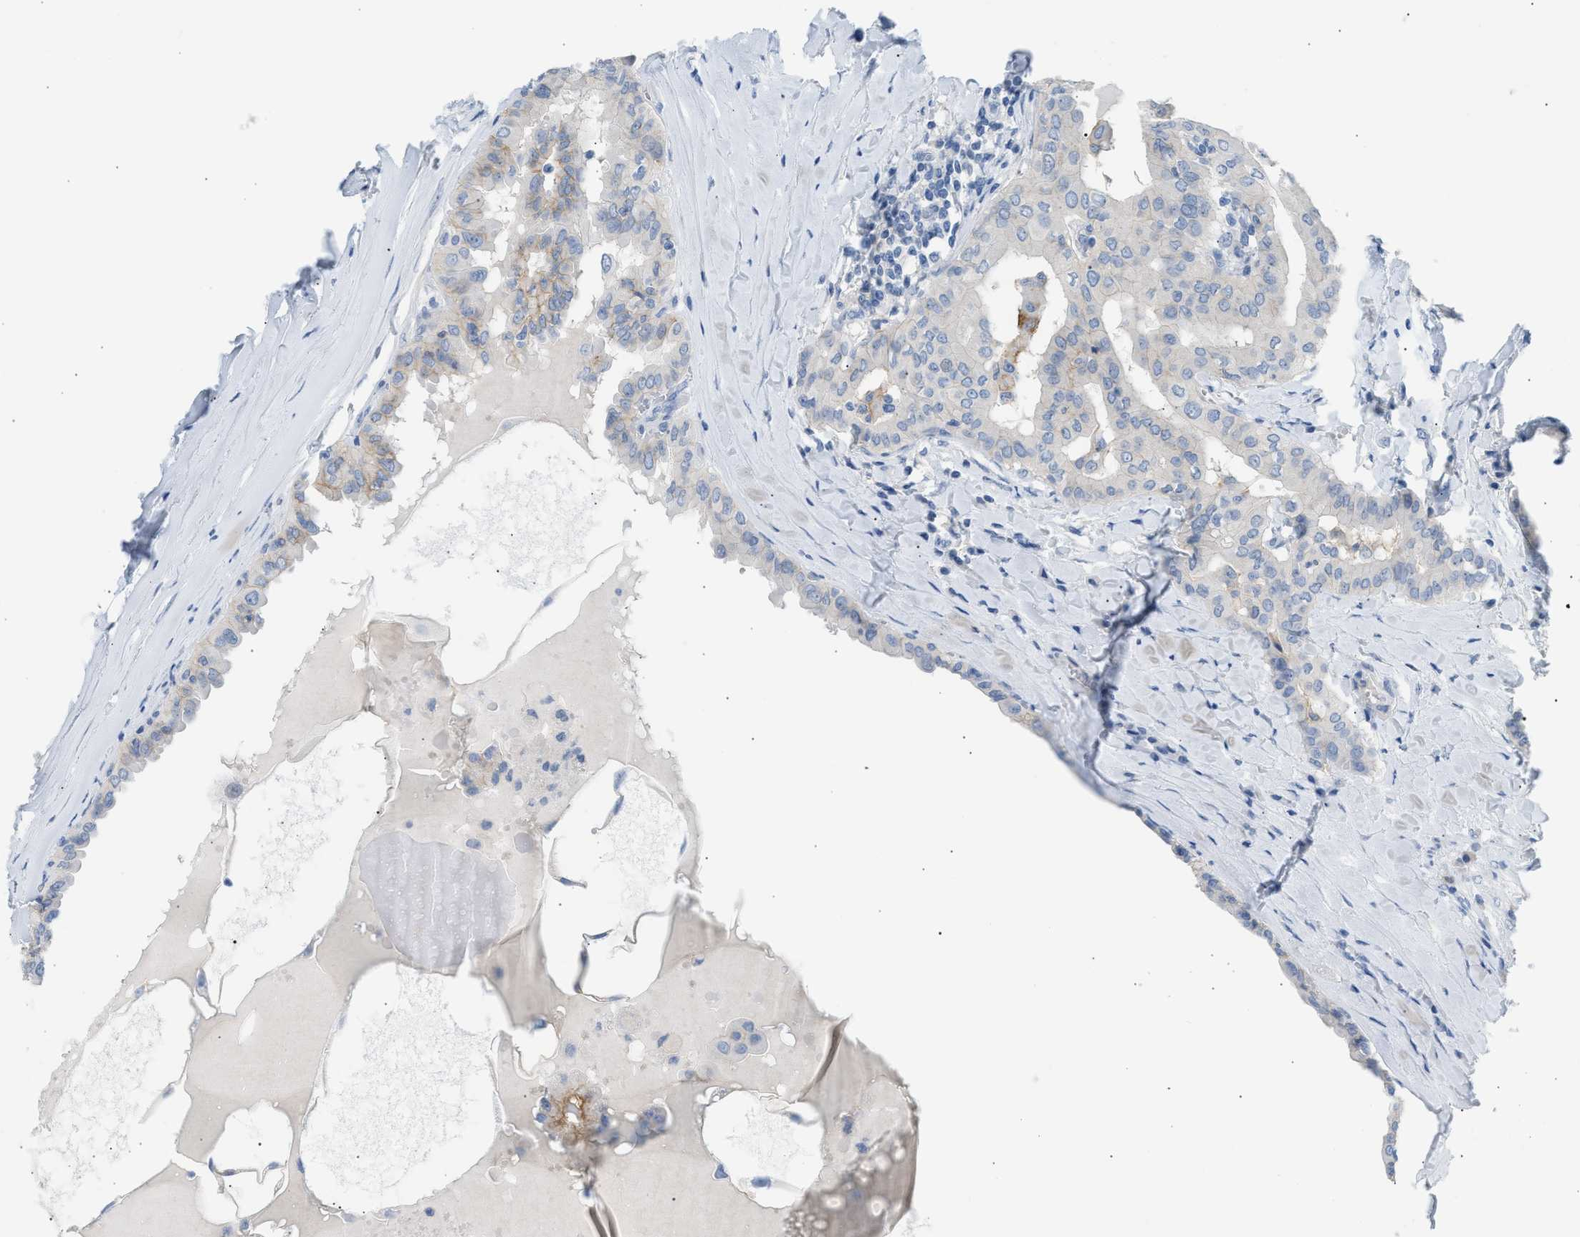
{"staining": {"intensity": "weak", "quantity": "<25%", "location": "cytoplasmic/membranous"}, "tissue": "thyroid cancer", "cell_type": "Tumor cells", "image_type": "cancer", "snomed": [{"axis": "morphology", "description": "Papillary adenocarcinoma, NOS"}, {"axis": "topography", "description": "Thyroid gland"}], "caption": "Immunohistochemistry of thyroid papillary adenocarcinoma reveals no staining in tumor cells. Brightfield microscopy of IHC stained with DAB (3,3'-diaminobenzidine) (brown) and hematoxylin (blue), captured at high magnification.", "gene": "ERBB2", "patient": {"sex": "male", "age": 33}}